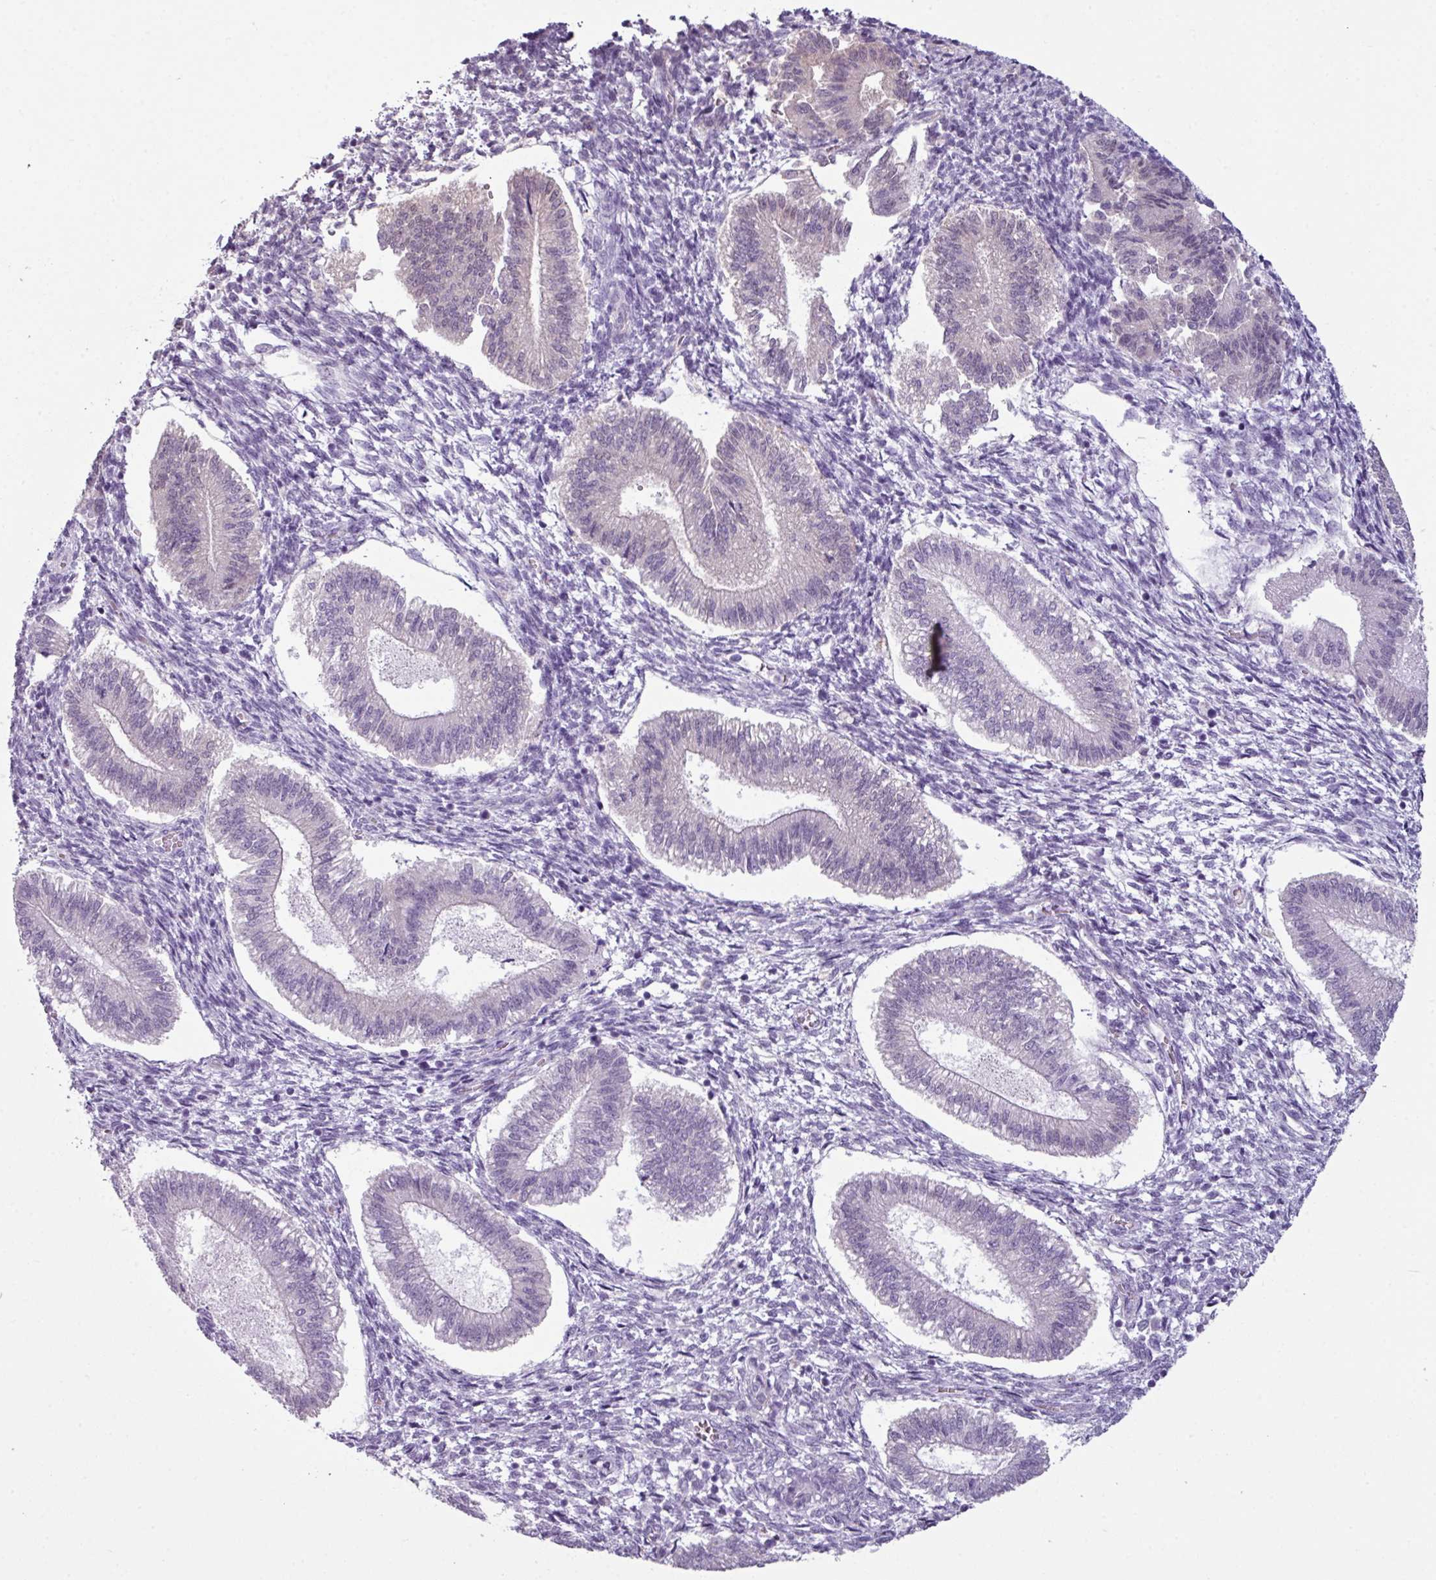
{"staining": {"intensity": "negative", "quantity": "none", "location": "none"}, "tissue": "endometrium", "cell_type": "Cells in endometrial stroma", "image_type": "normal", "snomed": [{"axis": "morphology", "description": "Normal tissue, NOS"}, {"axis": "topography", "description": "Endometrium"}], "caption": "This is a histopathology image of immunohistochemistry staining of unremarkable endometrium, which shows no positivity in cells in endometrial stroma. Nuclei are stained in blue.", "gene": "TTLL12", "patient": {"sex": "female", "age": 25}}